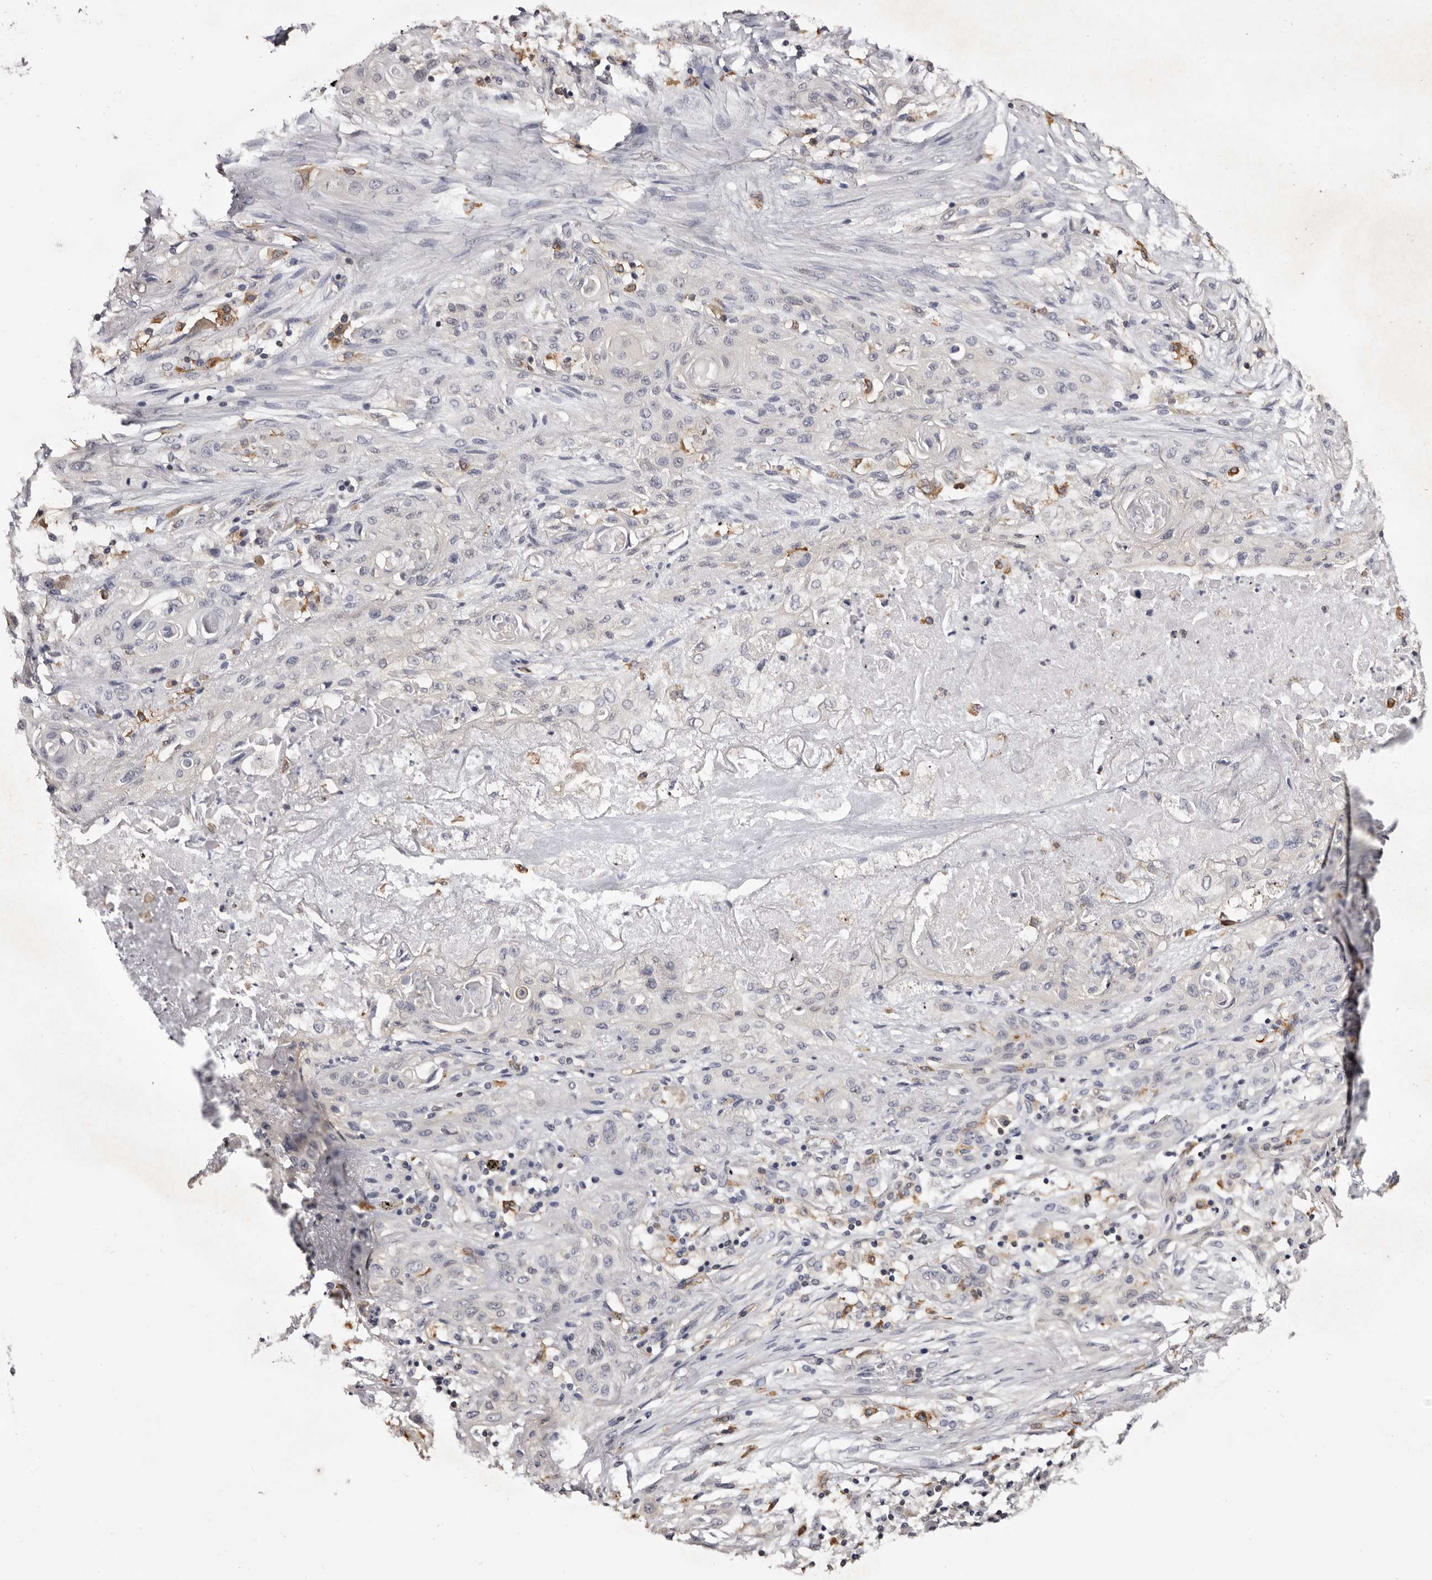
{"staining": {"intensity": "negative", "quantity": "none", "location": "none"}, "tissue": "lung cancer", "cell_type": "Tumor cells", "image_type": "cancer", "snomed": [{"axis": "morphology", "description": "Squamous cell carcinoma, NOS"}, {"axis": "topography", "description": "Lung"}], "caption": "This histopathology image is of lung cancer stained with IHC to label a protein in brown with the nuclei are counter-stained blue. There is no expression in tumor cells.", "gene": "TNNI1", "patient": {"sex": "female", "age": 47}}